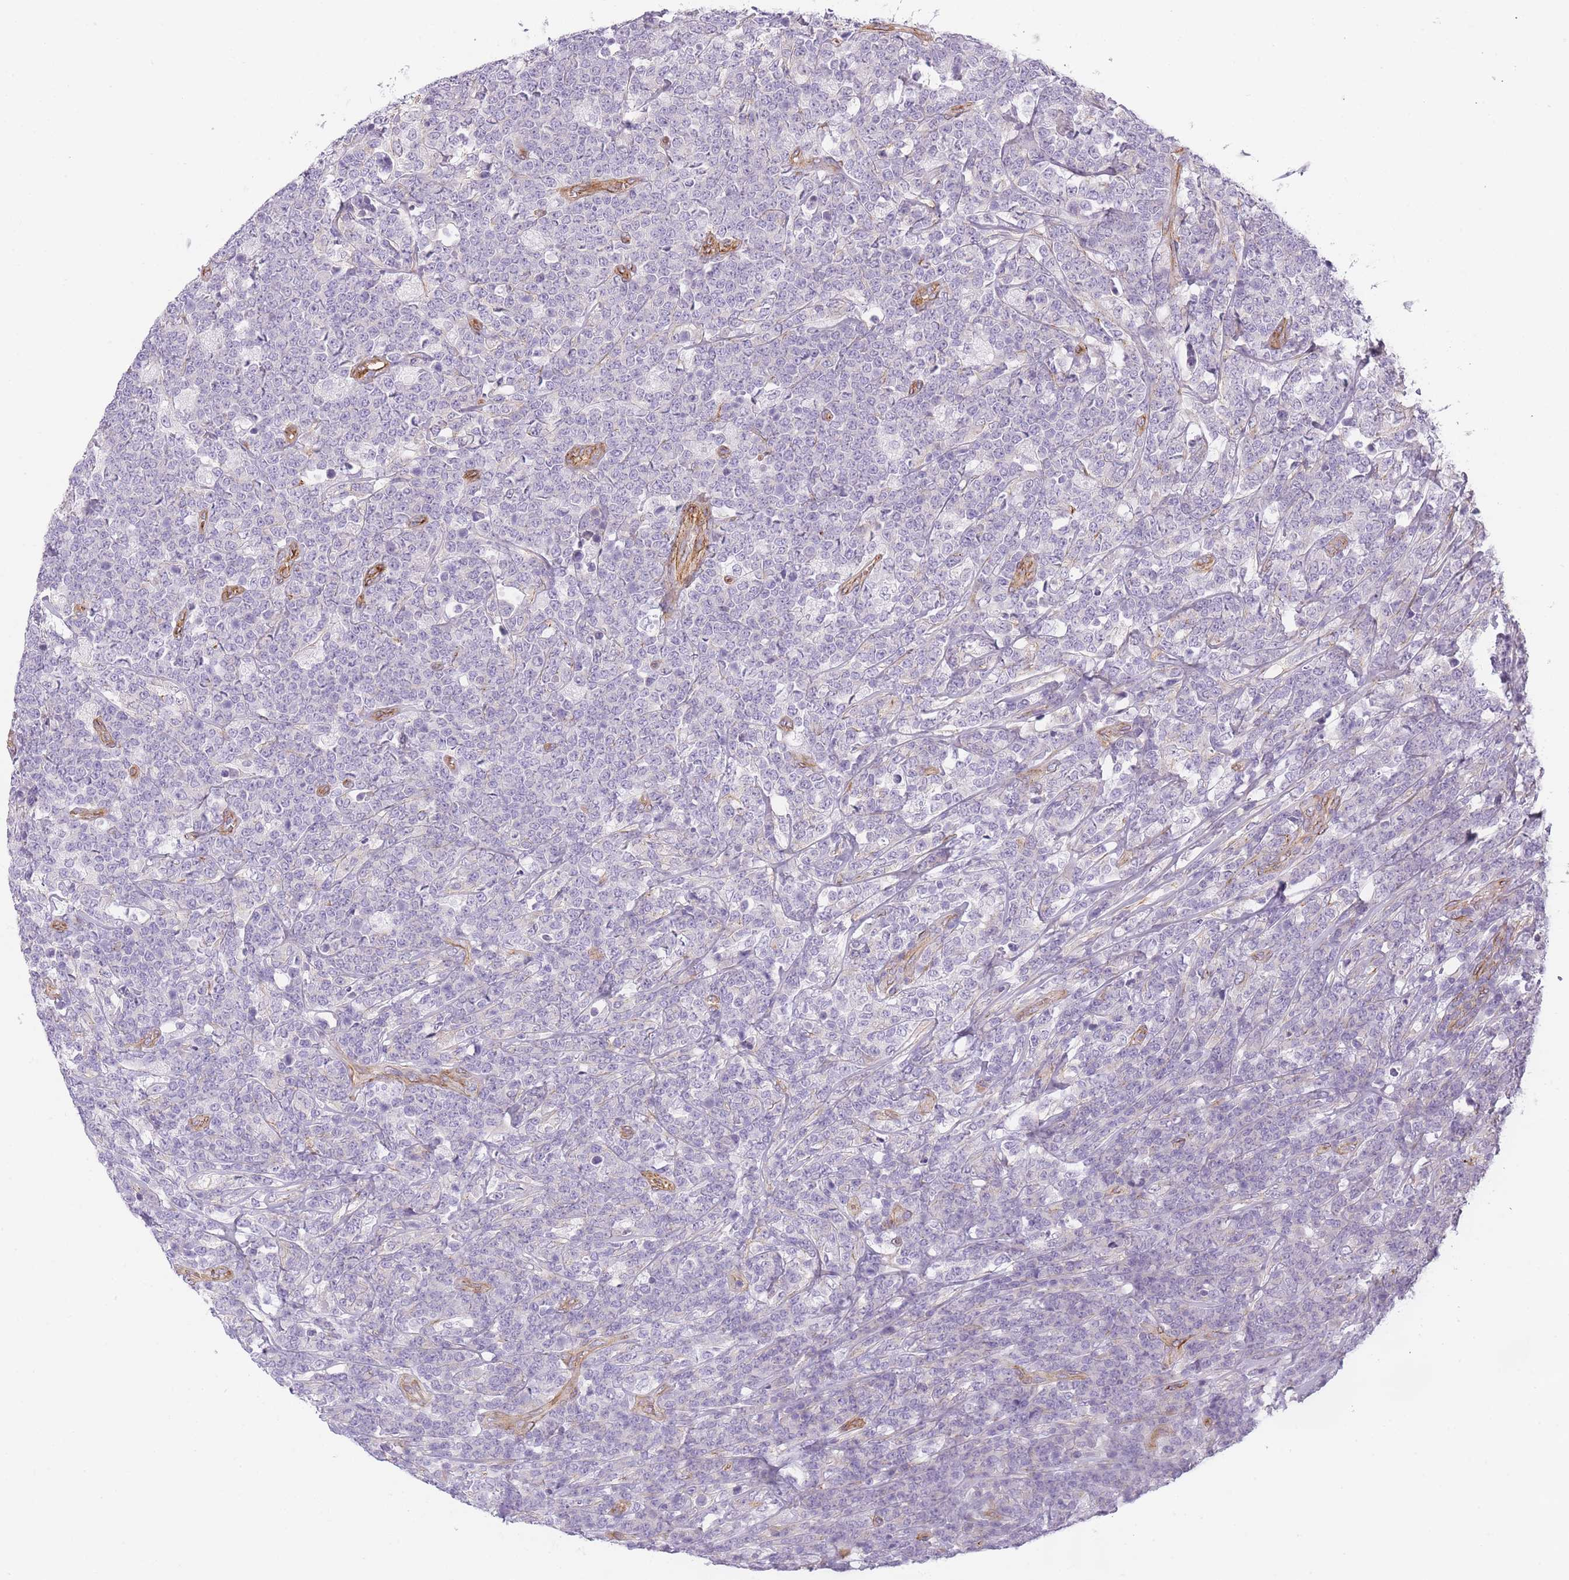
{"staining": {"intensity": "negative", "quantity": "none", "location": "none"}, "tissue": "lymphoma", "cell_type": "Tumor cells", "image_type": "cancer", "snomed": [{"axis": "morphology", "description": "Malignant lymphoma, non-Hodgkin's type, High grade"}, {"axis": "topography", "description": "Small intestine"}], "caption": "This is an IHC histopathology image of human high-grade malignant lymphoma, non-Hodgkin's type. There is no expression in tumor cells.", "gene": "OR6B3", "patient": {"sex": "male", "age": 8}}